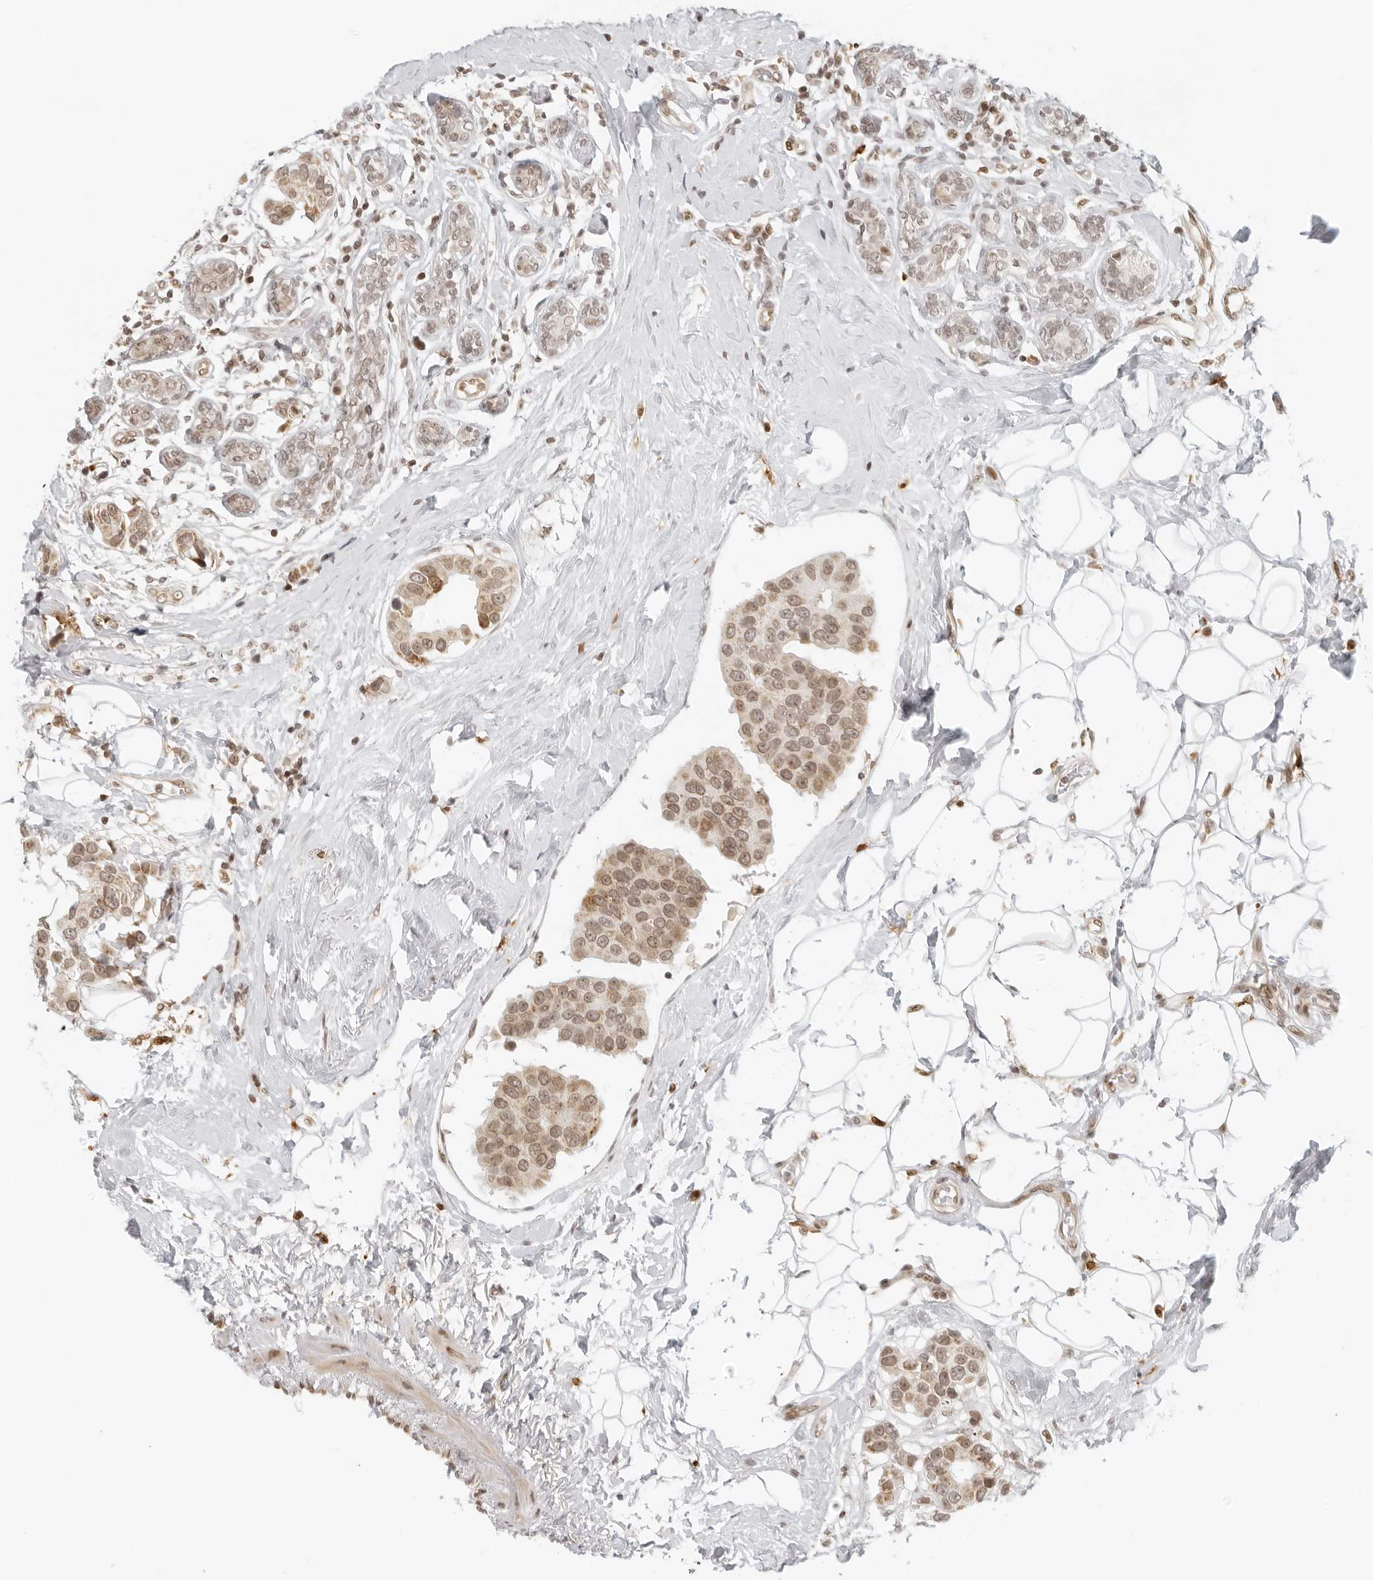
{"staining": {"intensity": "moderate", "quantity": ">75%", "location": "cytoplasmic/membranous,nuclear"}, "tissue": "breast cancer", "cell_type": "Tumor cells", "image_type": "cancer", "snomed": [{"axis": "morphology", "description": "Normal tissue, NOS"}, {"axis": "morphology", "description": "Duct carcinoma"}, {"axis": "topography", "description": "Breast"}], "caption": "A high-resolution image shows immunohistochemistry staining of breast infiltrating ductal carcinoma, which shows moderate cytoplasmic/membranous and nuclear positivity in about >75% of tumor cells.", "gene": "ZNF407", "patient": {"sex": "female", "age": 39}}